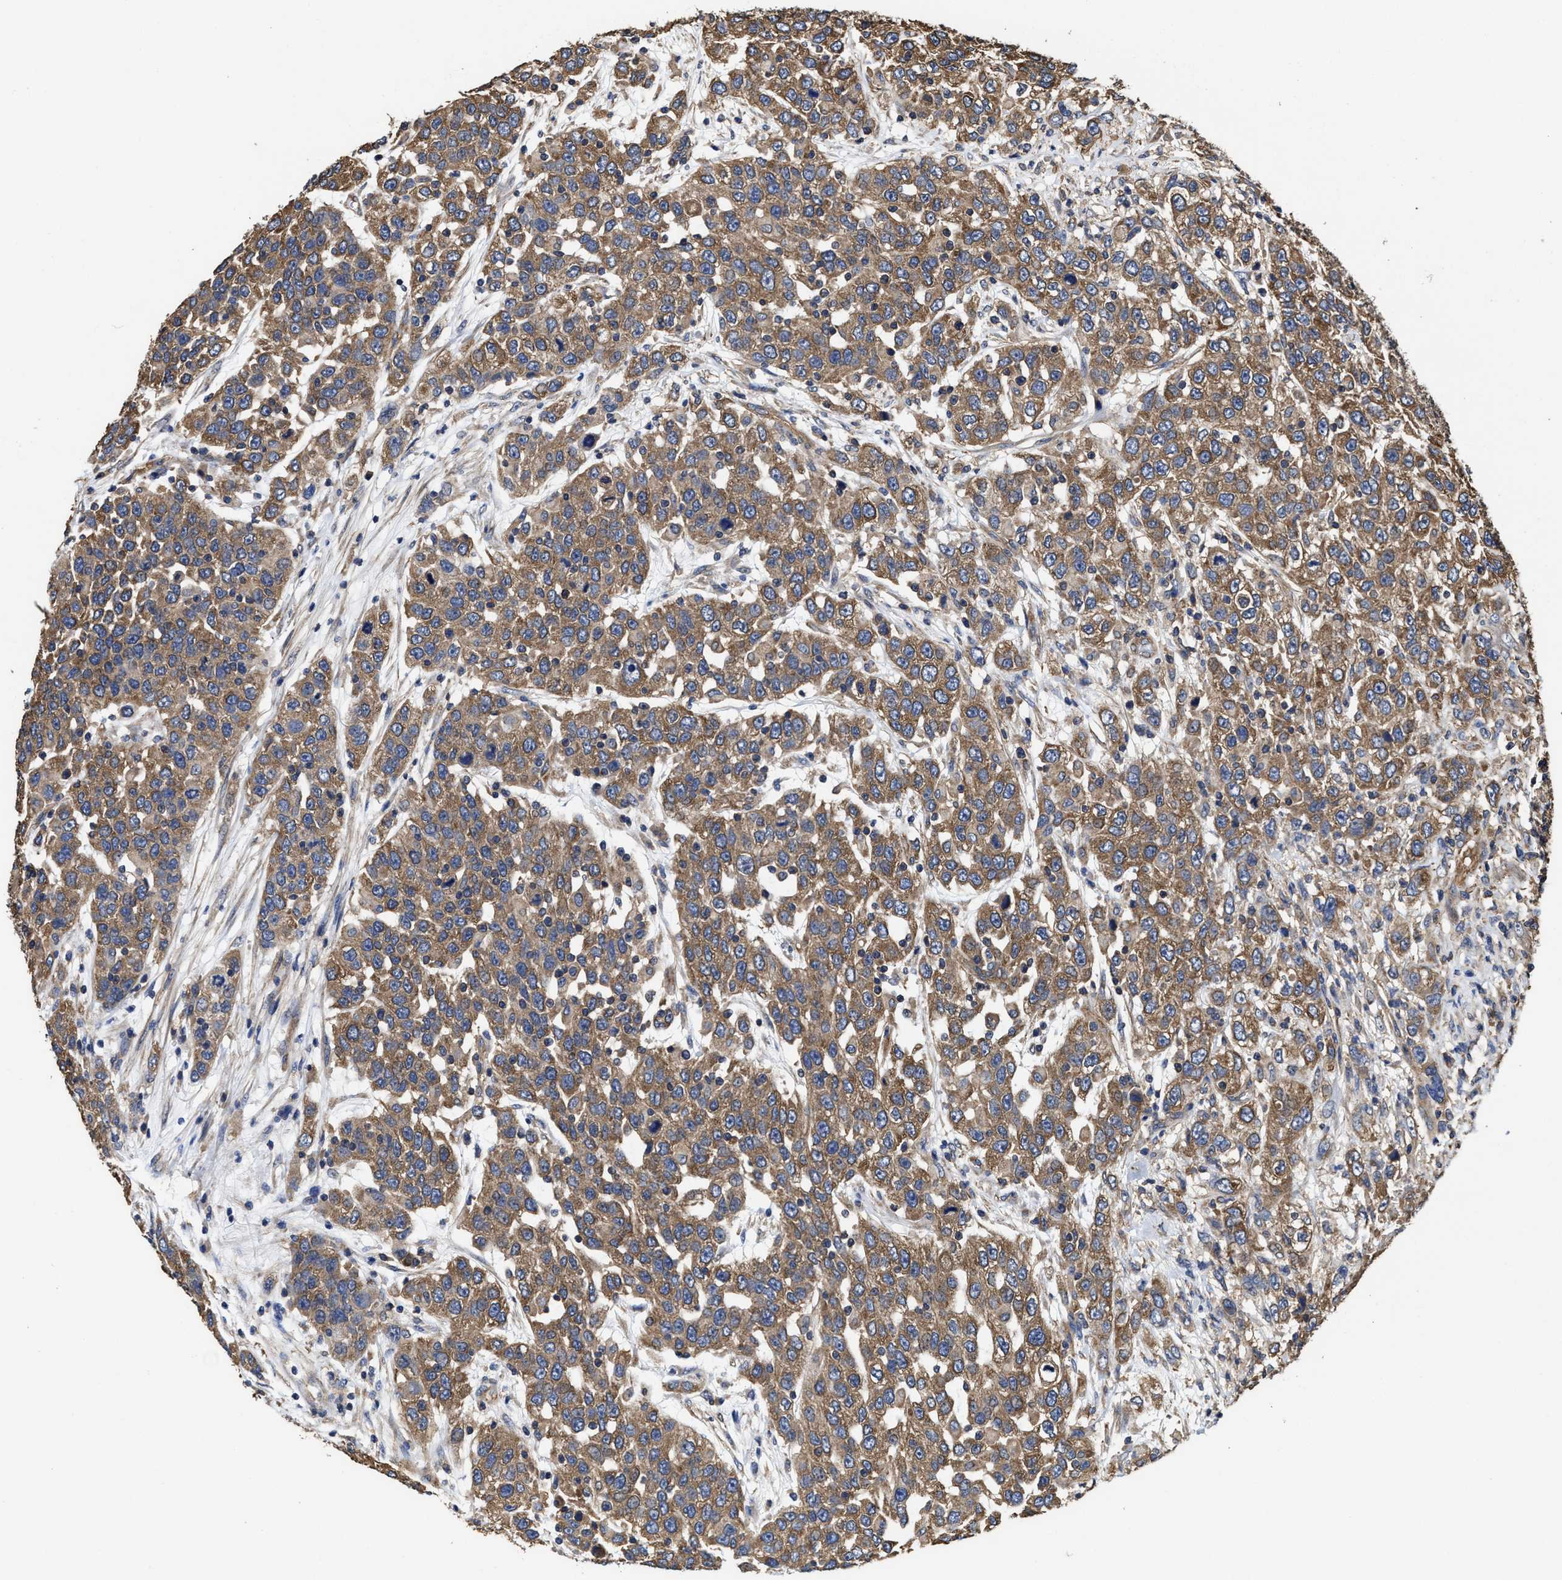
{"staining": {"intensity": "moderate", "quantity": ">75%", "location": "cytoplasmic/membranous"}, "tissue": "urothelial cancer", "cell_type": "Tumor cells", "image_type": "cancer", "snomed": [{"axis": "morphology", "description": "Urothelial carcinoma, High grade"}, {"axis": "topography", "description": "Urinary bladder"}], "caption": "This is a histology image of immunohistochemistry staining of urothelial cancer, which shows moderate expression in the cytoplasmic/membranous of tumor cells.", "gene": "SFXN4", "patient": {"sex": "female", "age": 80}}